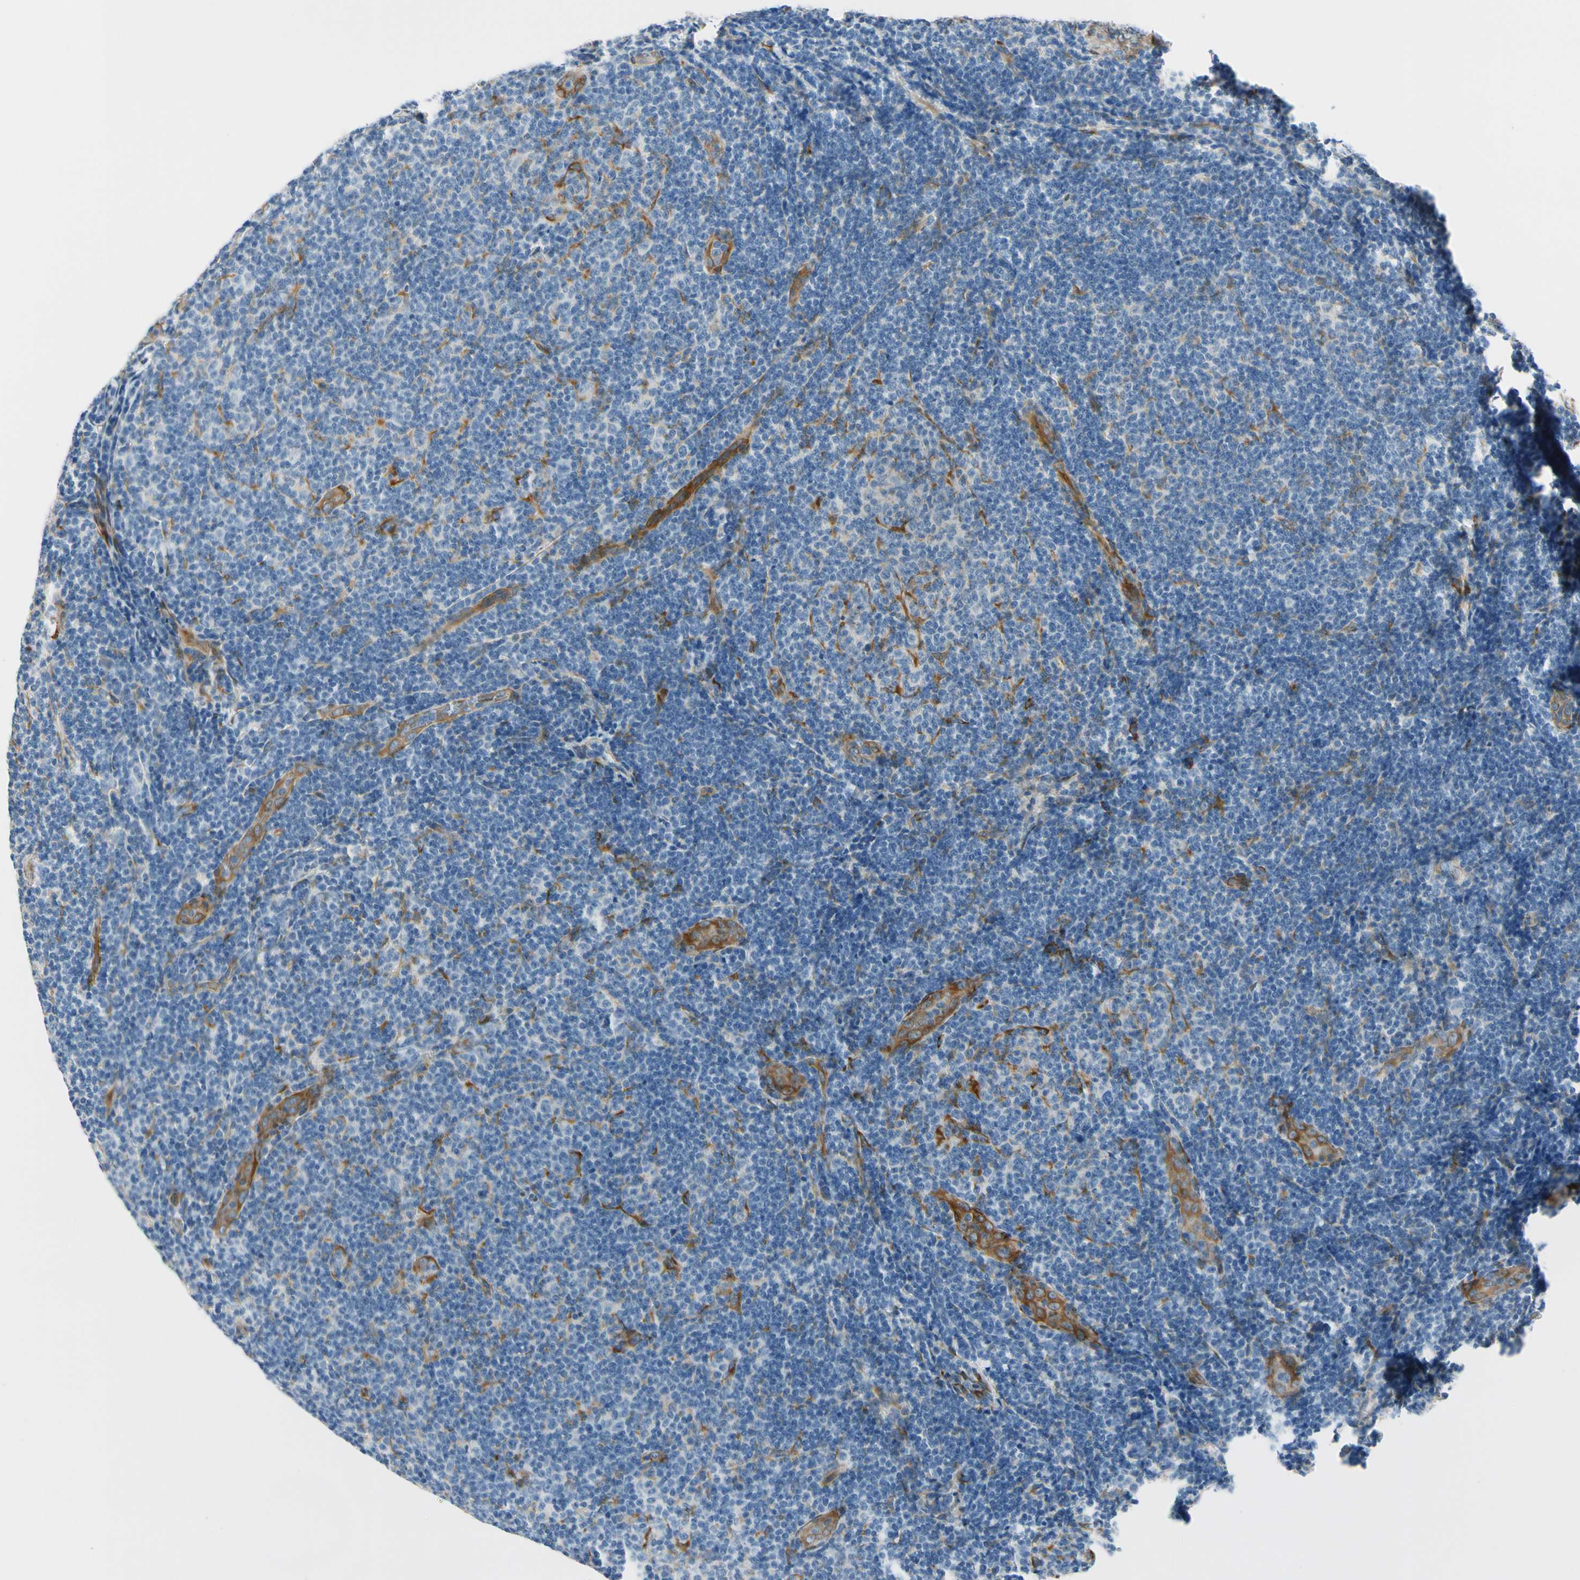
{"staining": {"intensity": "weak", "quantity": "<25%", "location": "cytoplasmic/membranous"}, "tissue": "lymphoma", "cell_type": "Tumor cells", "image_type": "cancer", "snomed": [{"axis": "morphology", "description": "Malignant lymphoma, non-Hodgkin's type, Low grade"}, {"axis": "topography", "description": "Lymph node"}], "caption": "Tumor cells are negative for protein expression in human lymphoma. Nuclei are stained in blue.", "gene": "FKBP7", "patient": {"sex": "male", "age": 83}}